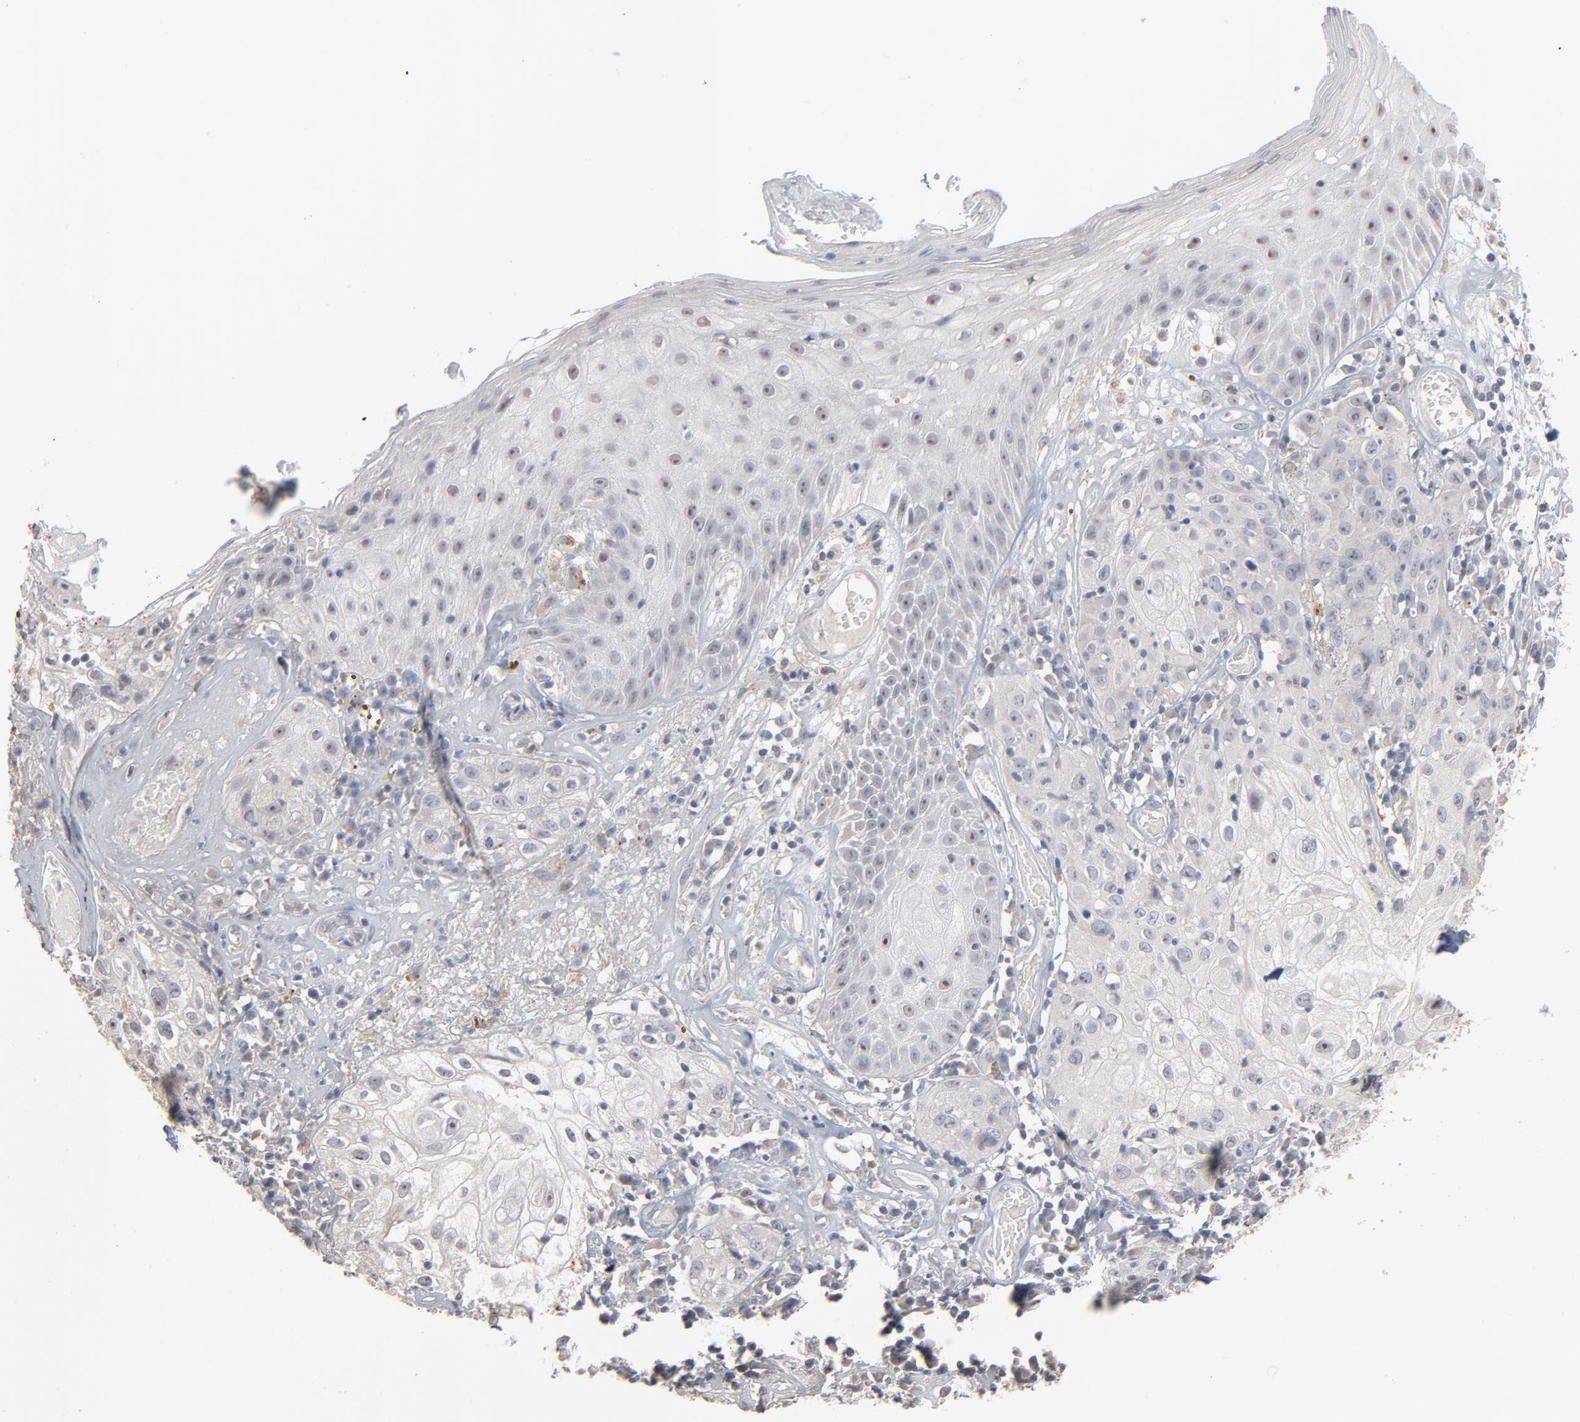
{"staining": {"intensity": "negative", "quantity": "none", "location": "none"}, "tissue": "skin cancer", "cell_type": "Tumor cells", "image_type": "cancer", "snomed": [{"axis": "morphology", "description": "Squamous cell carcinoma, NOS"}, {"axis": "topography", "description": "Skin"}], "caption": "Photomicrograph shows no protein expression in tumor cells of skin squamous cell carcinoma tissue.", "gene": "POMT2", "patient": {"sex": "male", "age": 65}}